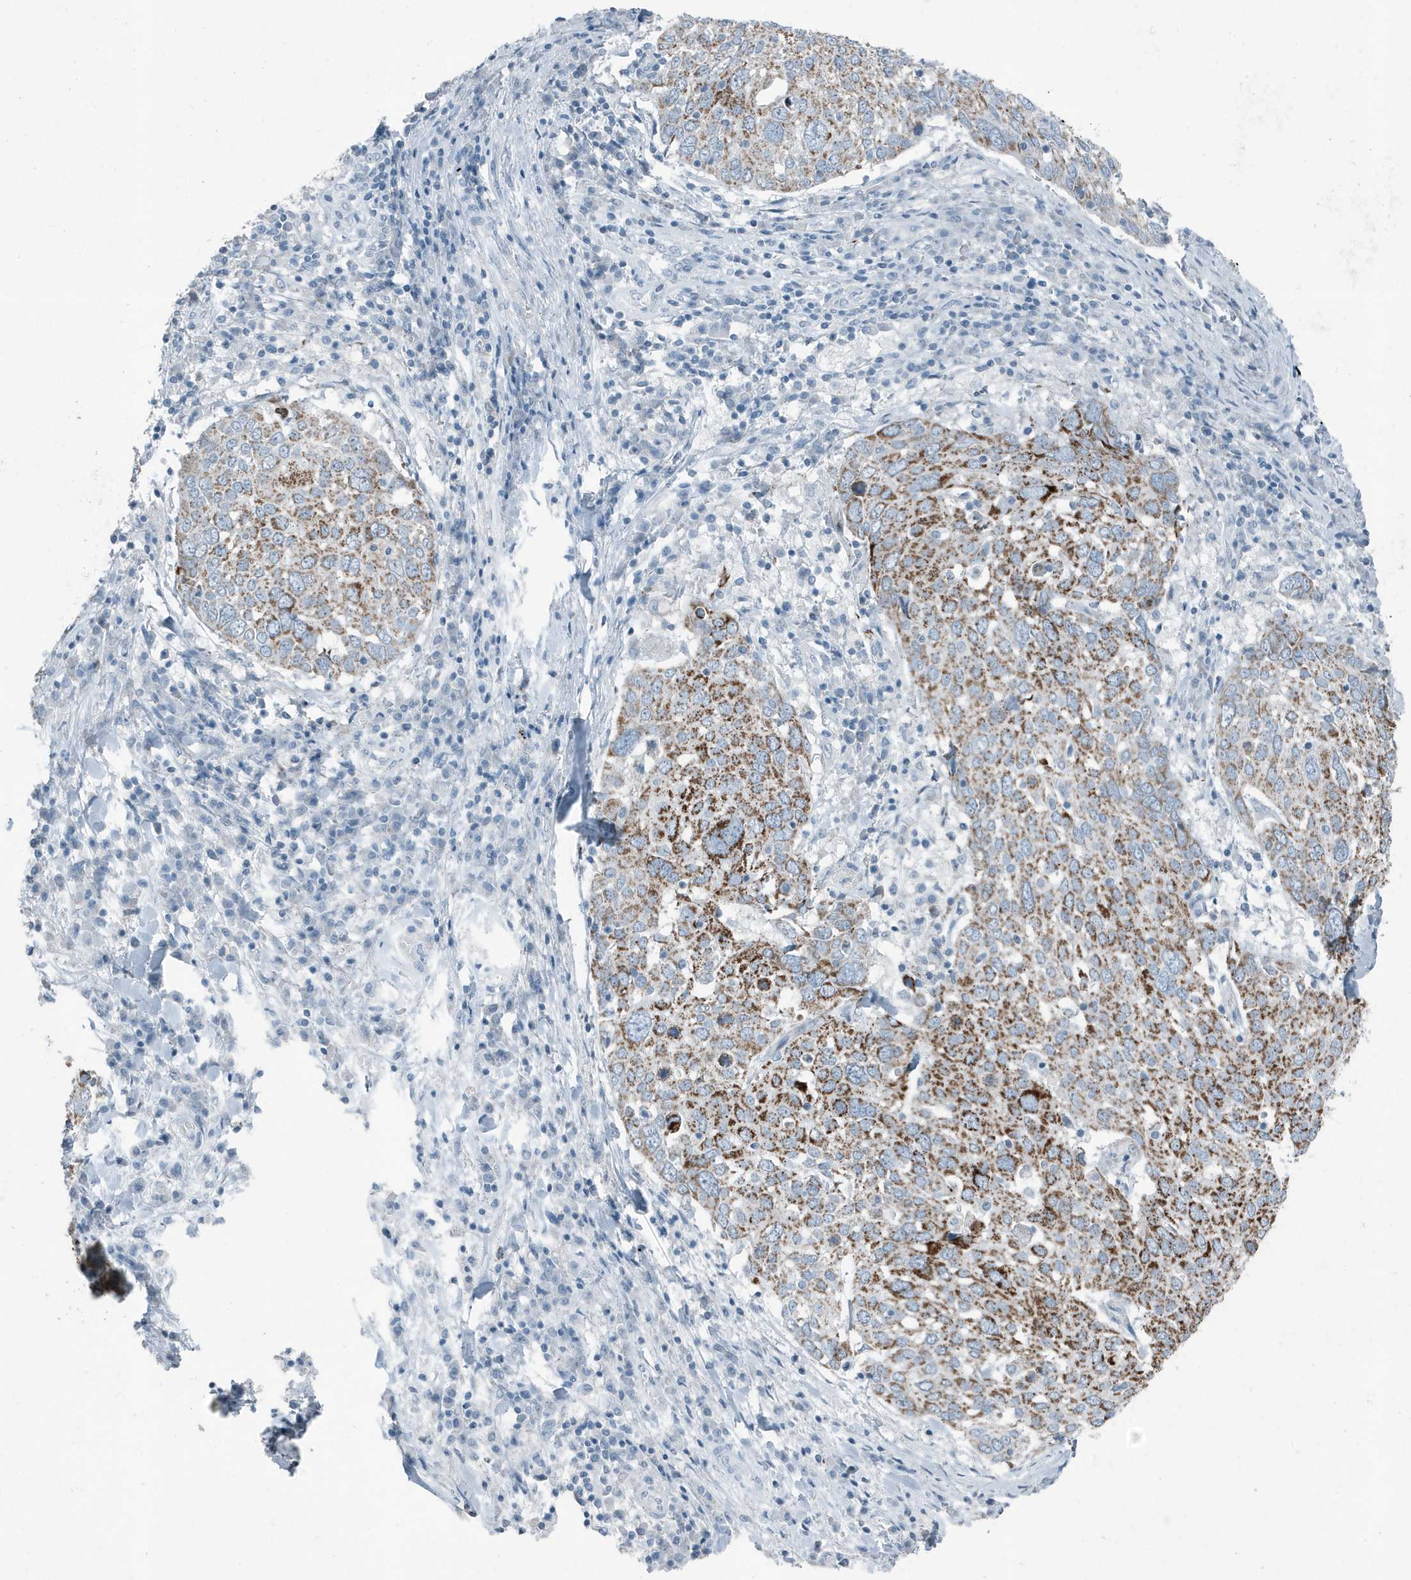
{"staining": {"intensity": "strong", "quantity": "25%-75%", "location": "cytoplasmic/membranous"}, "tissue": "lung cancer", "cell_type": "Tumor cells", "image_type": "cancer", "snomed": [{"axis": "morphology", "description": "Squamous cell carcinoma, NOS"}, {"axis": "topography", "description": "Lung"}], "caption": "There is high levels of strong cytoplasmic/membranous positivity in tumor cells of lung squamous cell carcinoma, as demonstrated by immunohistochemical staining (brown color).", "gene": "FAM162A", "patient": {"sex": "male", "age": 65}}